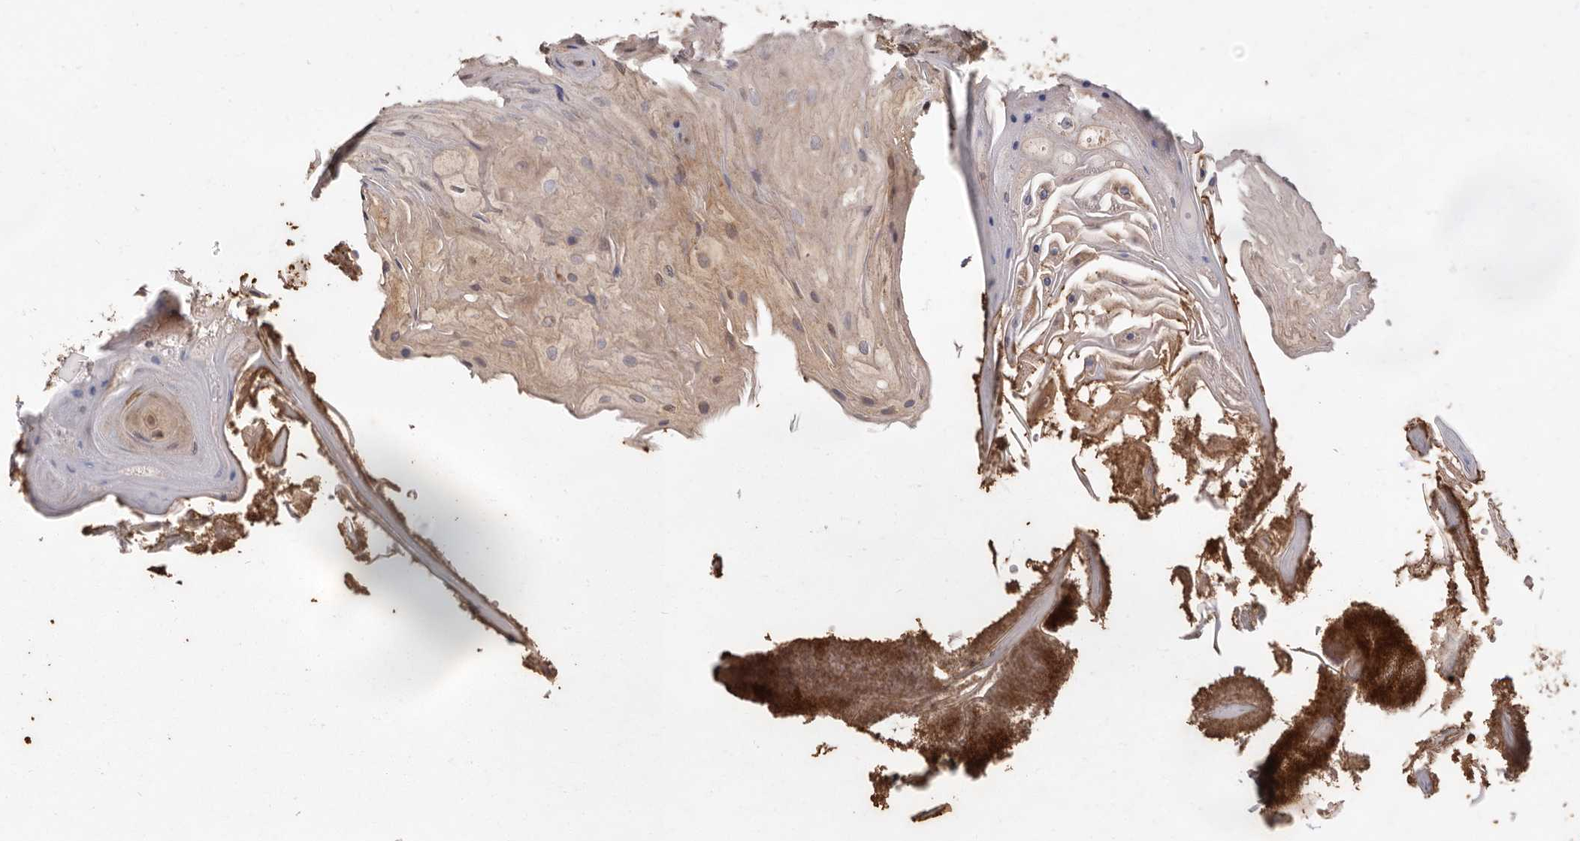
{"staining": {"intensity": "moderate", "quantity": "25%-75%", "location": "cytoplasmic/membranous"}, "tissue": "oral mucosa", "cell_type": "Squamous epithelial cells", "image_type": "normal", "snomed": [{"axis": "morphology", "description": "Normal tissue, NOS"}, {"axis": "morphology", "description": "Squamous cell carcinoma, NOS"}, {"axis": "topography", "description": "Skeletal muscle"}, {"axis": "topography", "description": "Oral tissue"}, {"axis": "topography", "description": "Salivary gland"}, {"axis": "topography", "description": "Head-Neck"}], "caption": "Benign oral mucosa displays moderate cytoplasmic/membranous expression in about 25%-75% of squamous epithelial cells.", "gene": "RWDD1", "patient": {"sex": "male", "age": 54}}